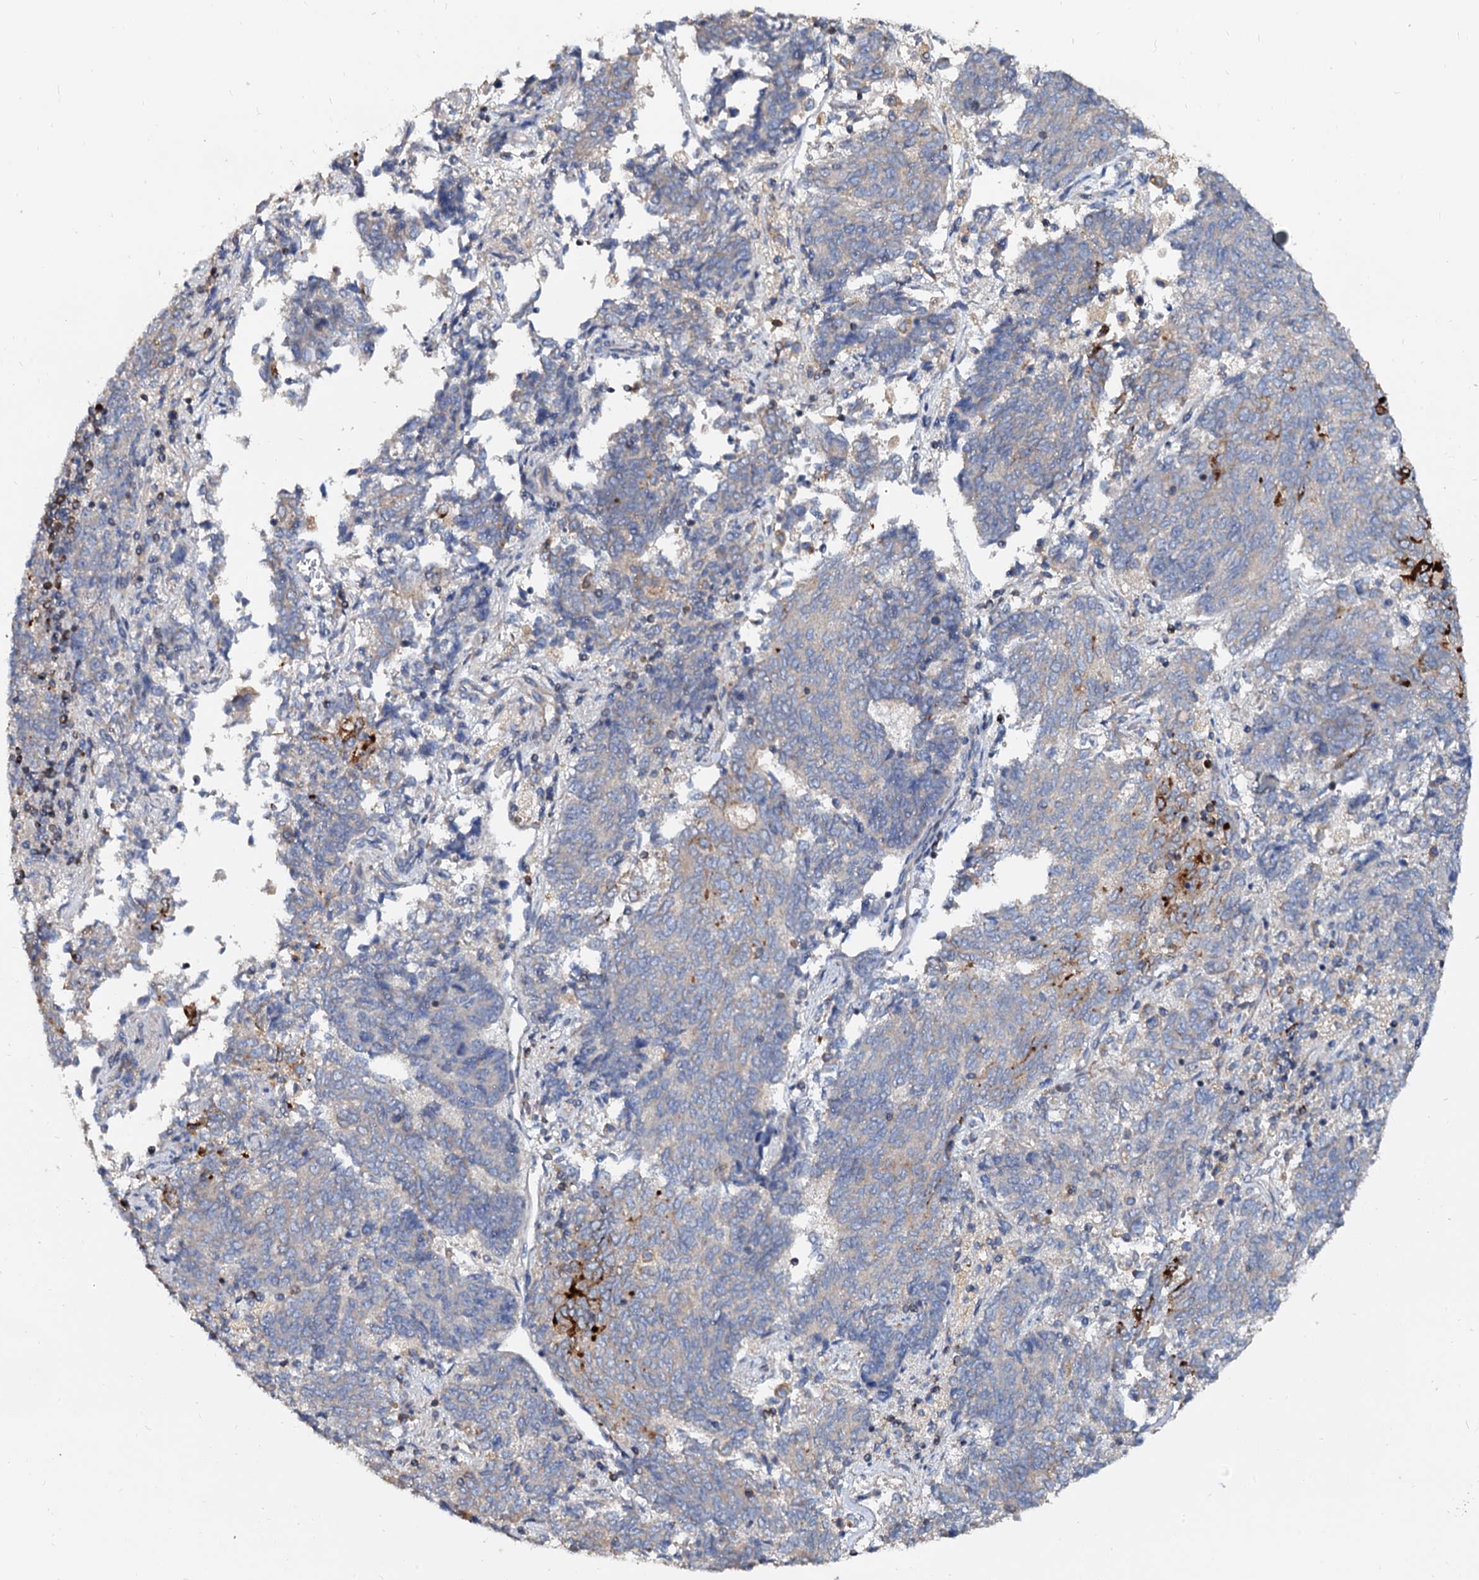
{"staining": {"intensity": "negative", "quantity": "none", "location": "none"}, "tissue": "endometrial cancer", "cell_type": "Tumor cells", "image_type": "cancer", "snomed": [{"axis": "morphology", "description": "Adenocarcinoma, NOS"}, {"axis": "topography", "description": "Endometrium"}], "caption": "This is an immunohistochemistry (IHC) micrograph of endometrial adenocarcinoma. There is no expression in tumor cells.", "gene": "ANKRD13A", "patient": {"sex": "female", "age": 80}}